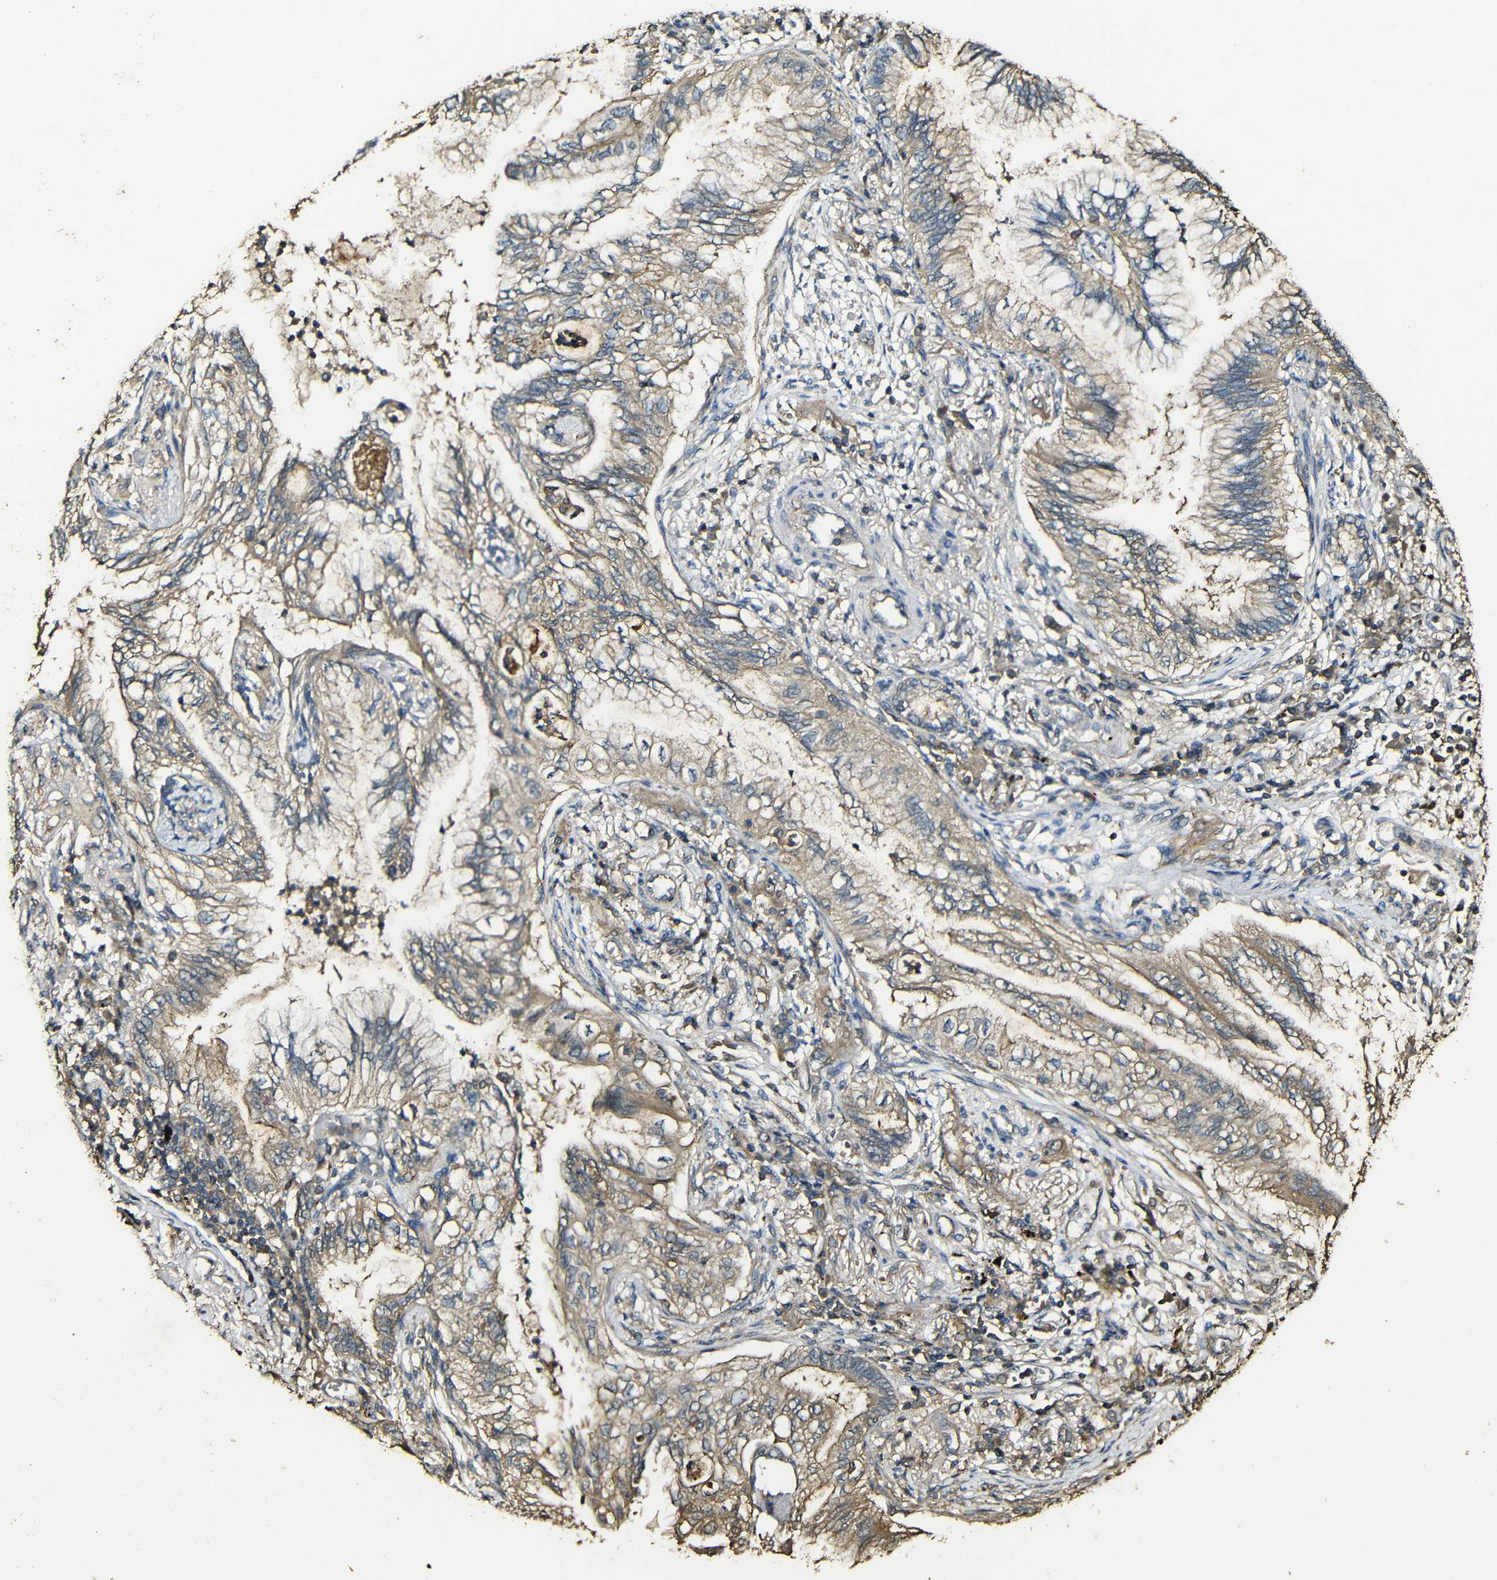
{"staining": {"intensity": "moderate", "quantity": ">75%", "location": "cytoplasmic/membranous"}, "tissue": "lung cancer", "cell_type": "Tumor cells", "image_type": "cancer", "snomed": [{"axis": "morphology", "description": "Normal tissue, NOS"}, {"axis": "morphology", "description": "Adenocarcinoma, NOS"}, {"axis": "topography", "description": "Bronchus"}, {"axis": "topography", "description": "Lung"}], "caption": "Protein staining reveals moderate cytoplasmic/membranous staining in approximately >75% of tumor cells in lung adenocarcinoma.", "gene": "CASP8", "patient": {"sex": "female", "age": 70}}